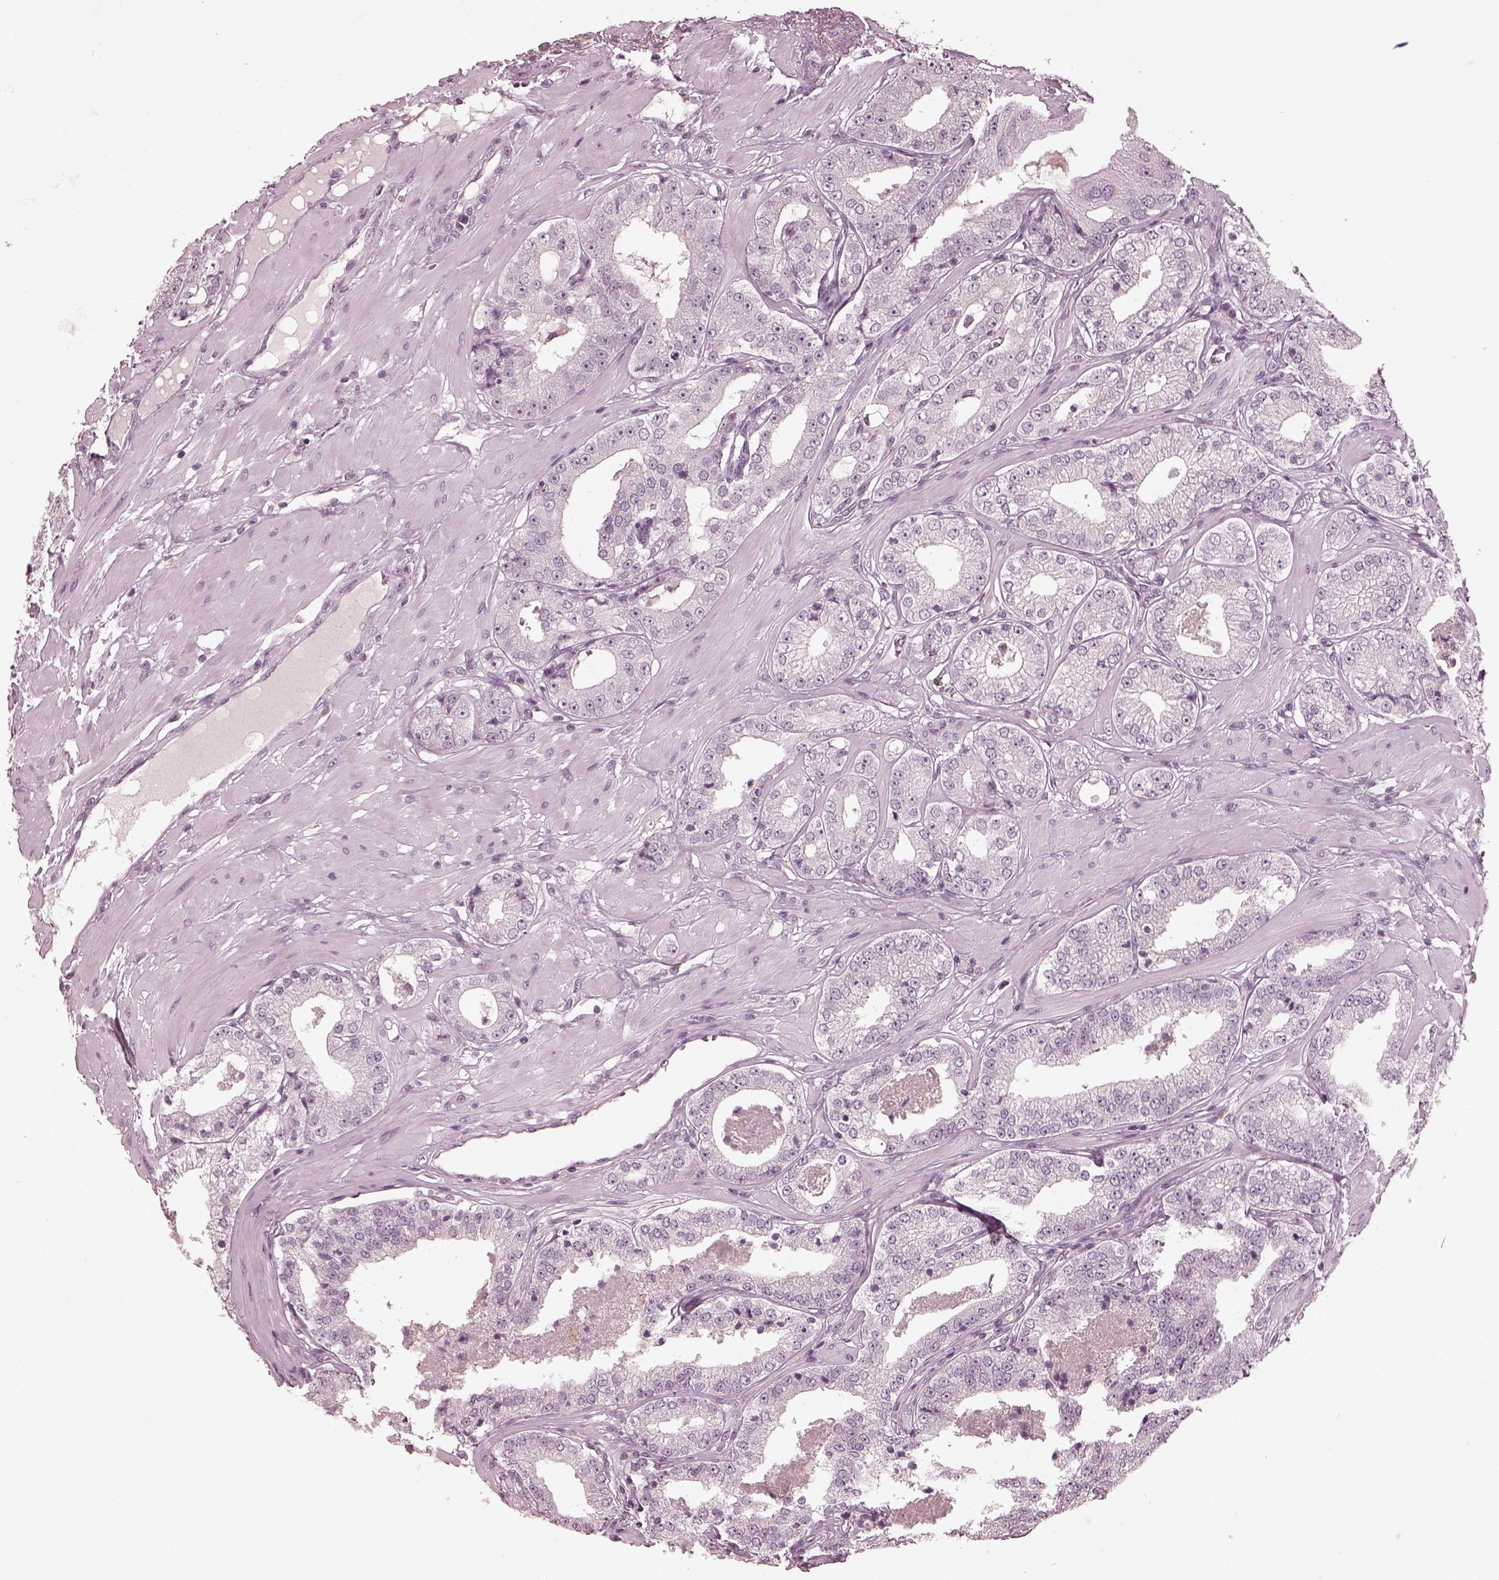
{"staining": {"intensity": "negative", "quantity": "none", "location": "none"}, "tissue": "prostate cancer", "cell_type": "Tumor cells", "image_type": "cancer", "snomed": [{"axis": "morphology", "description": "Adenocarcinoma, Low grade"}, {"axis": "topography", "description": "Prostate"}], "caption": "Immunohistochemistry of prostate cancer demonstrates no positivity in tumor cells.", "gene": "TSKS", "patient": {"sex": "male", "age": 60}}